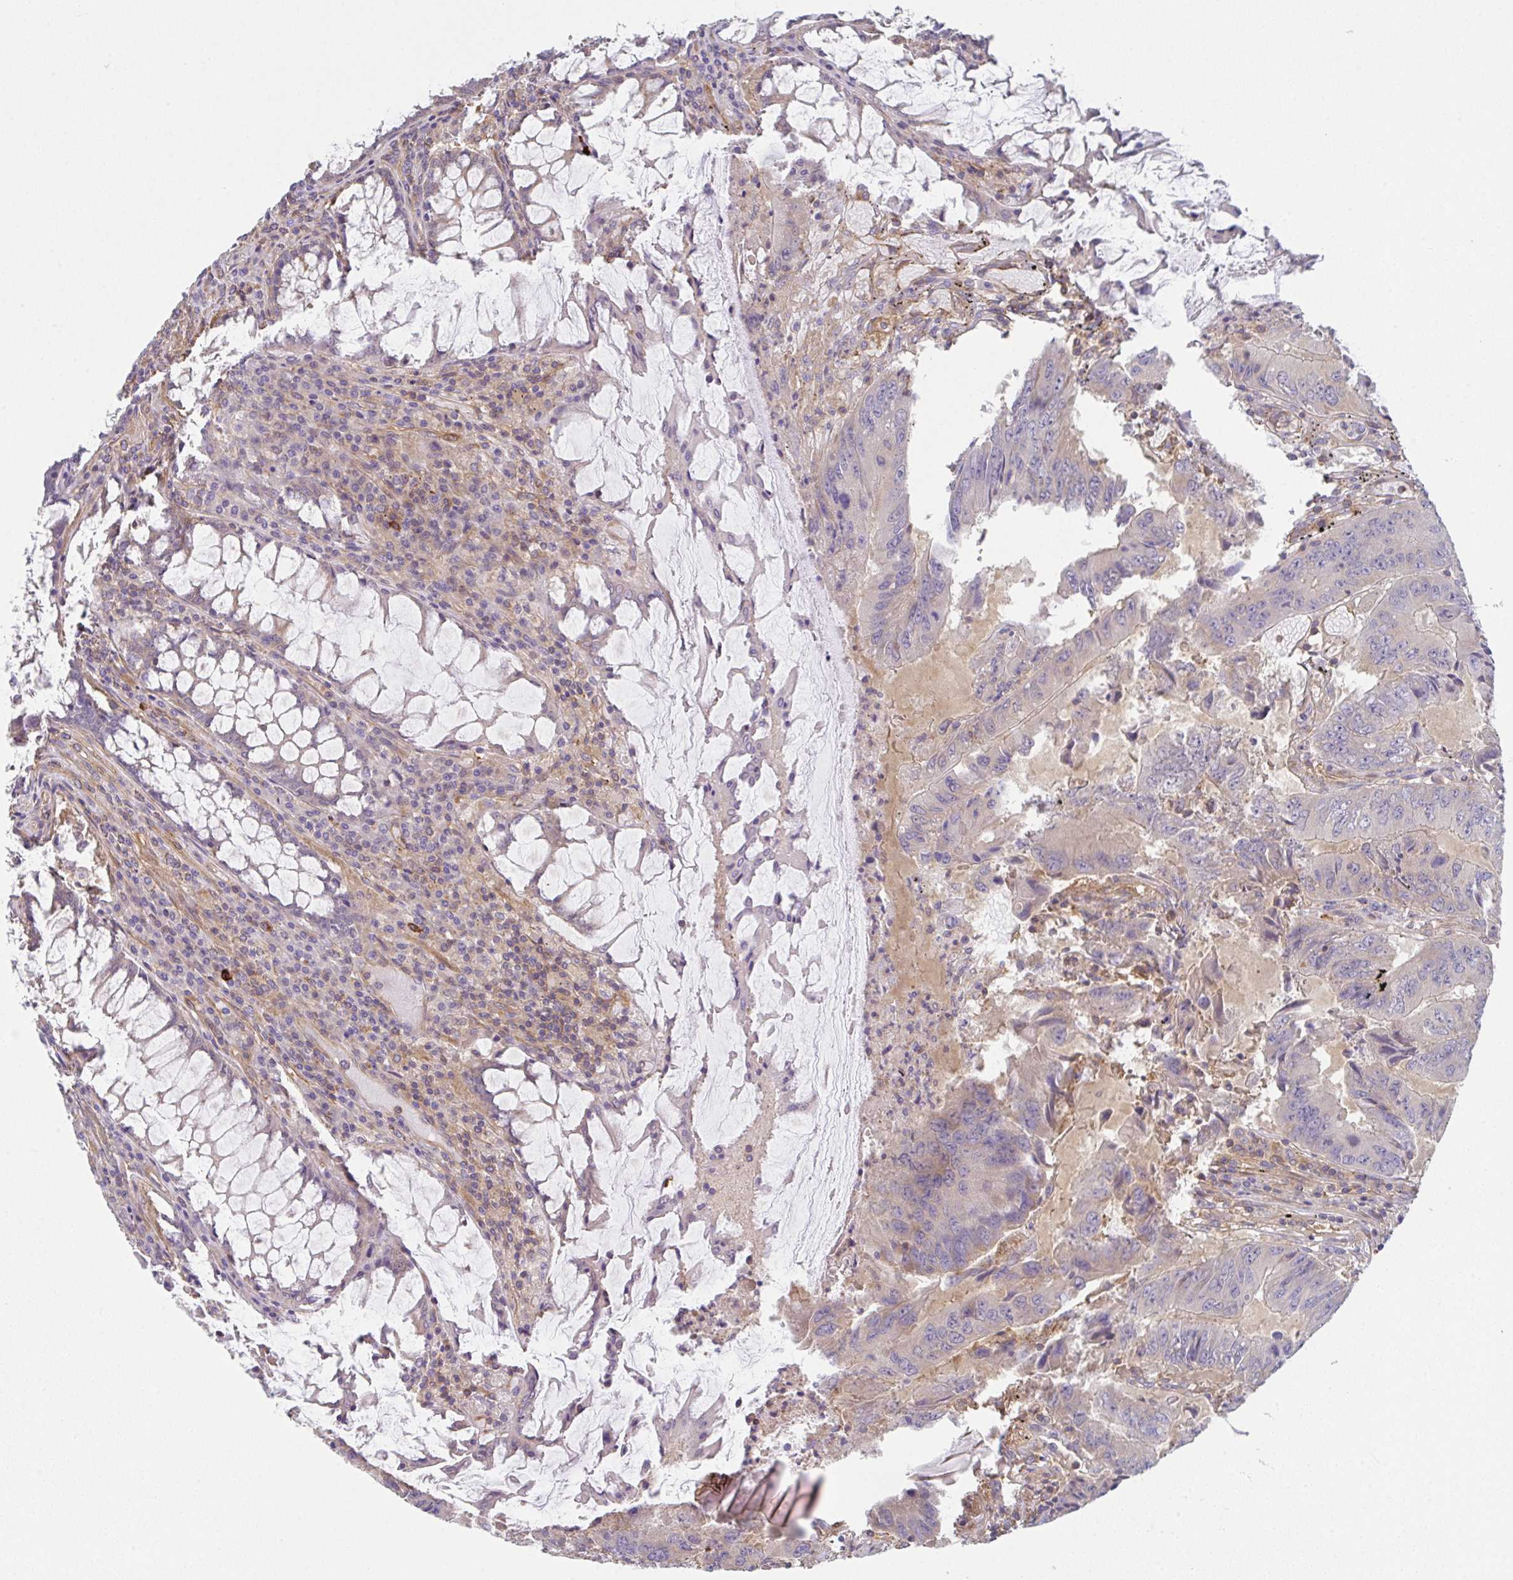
{"staining": {"intensity": "weak", "quantity": "25%-75%", "location": "cytoplasmic/membranous"}, "tissue": "colorectal cancer", "cell_type": "Tumor cells", "image_type": "cancer", "snomed": [{"axis": "morphology", "description": "Adenocarcinoma, NOS"}, {"axis": "topography", "description": "Colon"}], "caption": "High-power microscopy captured an immunohistochemistry (IHC) image of colorectal cancer (adenocarcinoma), revealing weak cytoplasmic/membranous expression in about 25%-75% of tumor cells.", "gene": "TMEM229A", "patient": {"sex": "male", "age": 53}}